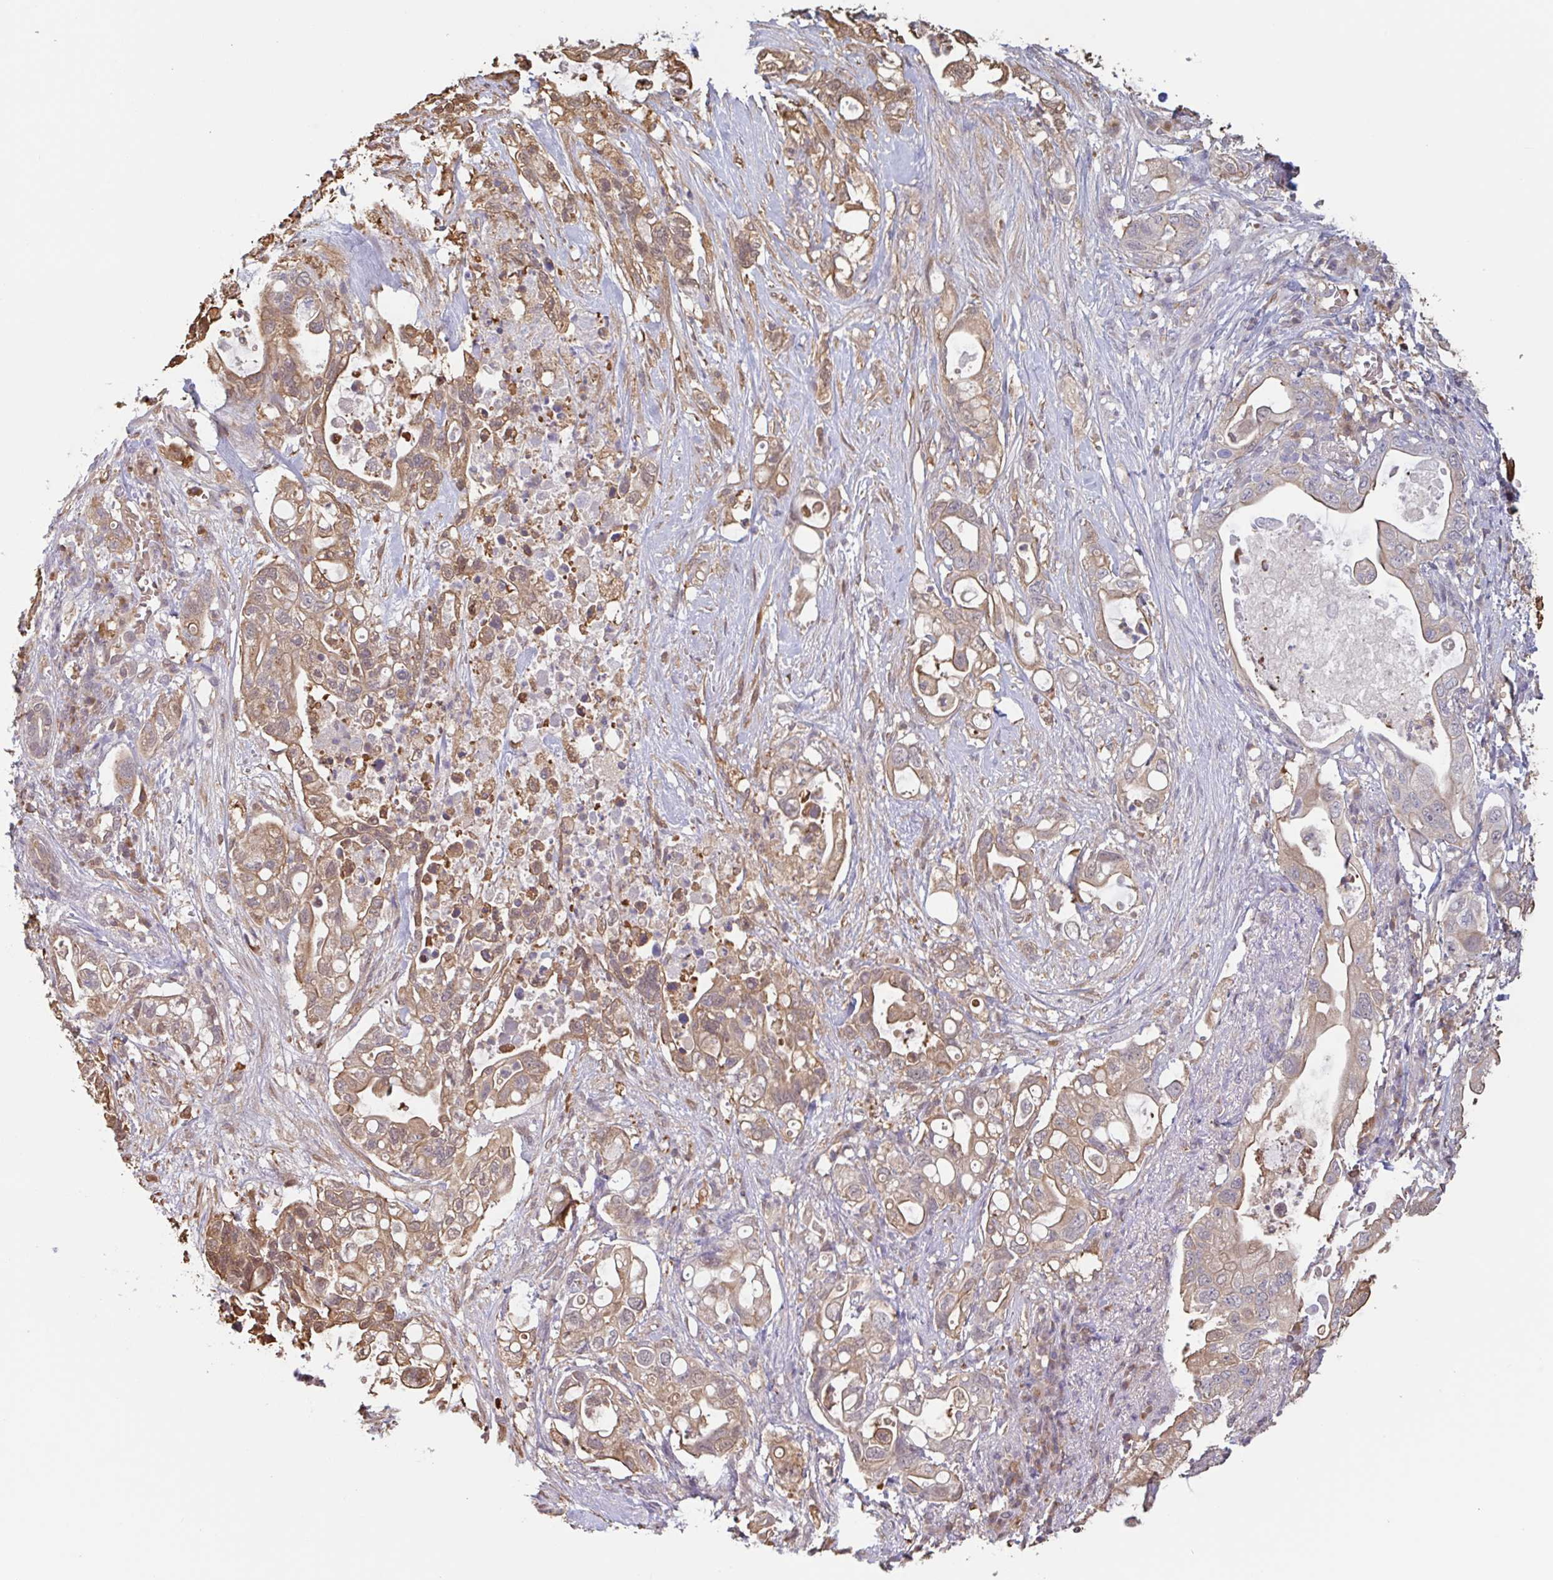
{"staining": {"intensity": "moderate", "quantity": ">75%", "location": "cytoplasmic/membranous"}, "tissue": "pancreatic cancer", "cell_type": "Tumor cells", "image_type": "cancer", "snomed": [{"axis": "morphology", "description": "Adenocarcinoma, NOS"}, {"axis": "topography", "description": "Pancreas"}], "caption": "High-power microscopy captured an IHC photomicrograph of adenocarcinoma (pancreatic), revealing moderate cytoplasmic/membranous staining in about >75% of tumor cells.", "gene": "OTOP2", "patient": {"sex": "female", "age": 72}}